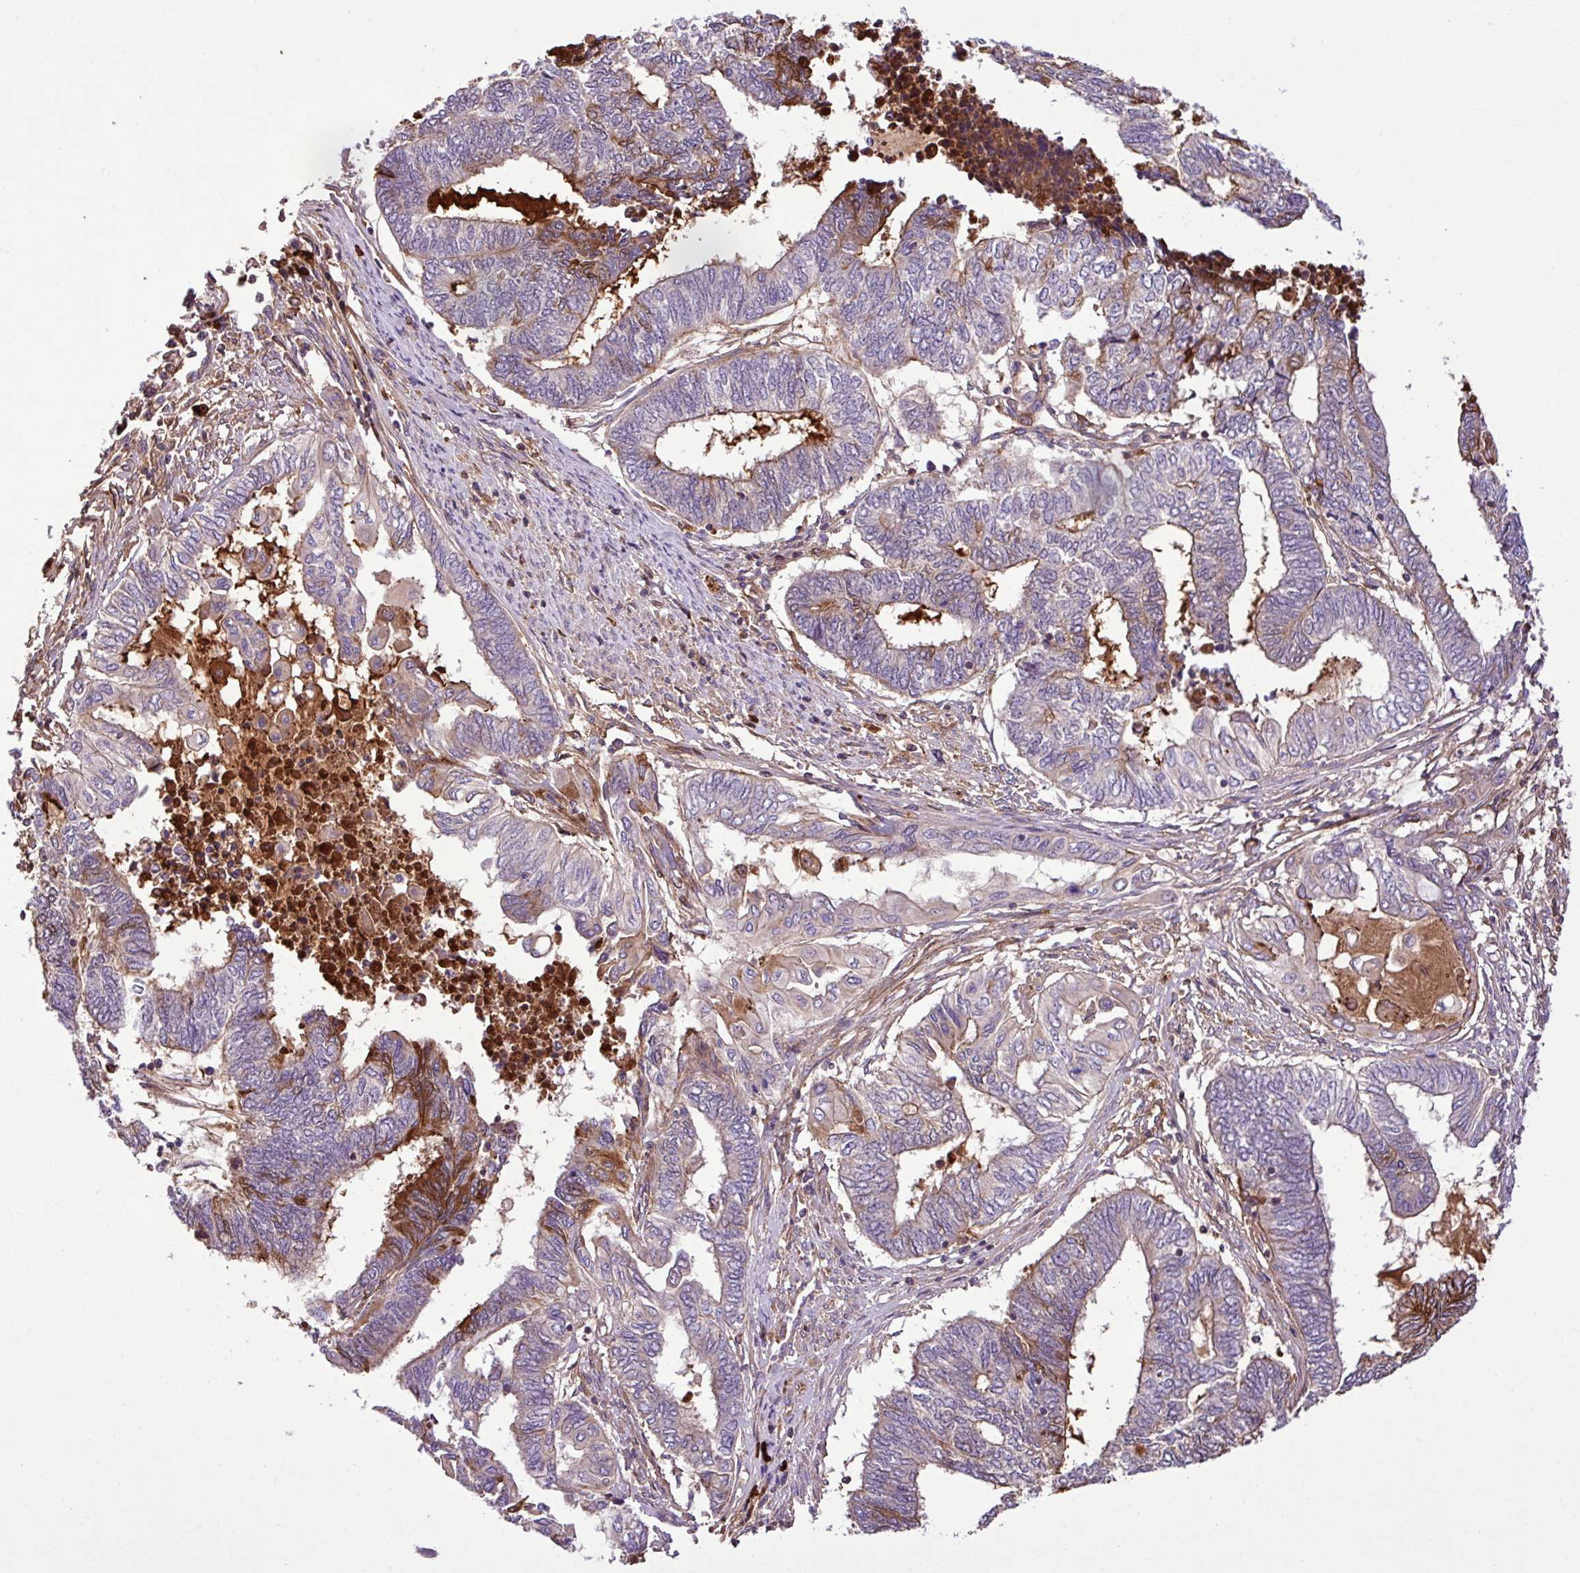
{"staining": {"intensity": "strong", "quantity": "<25%", "location": "cytoplasmic/membranous"}, "tissue": "endometrial cancer", "cell_type": "Tumor cells", "image_type": "cancer", "snomed": [{"axis": "morphology", "description": "Adenocarcinoma, NOS"}, {"axis": "topography", "description": "Uterus"}, {"axis": "topography", "description": "Endometrium"}], "caption": "Endometrial cancer stained with a brown dye shows strong cytoplasmic/membranous positive positivity in approximately <25% of tumor cells.", "gene": "ZNF266", "patient": {"sex": "female", "age": 70}}